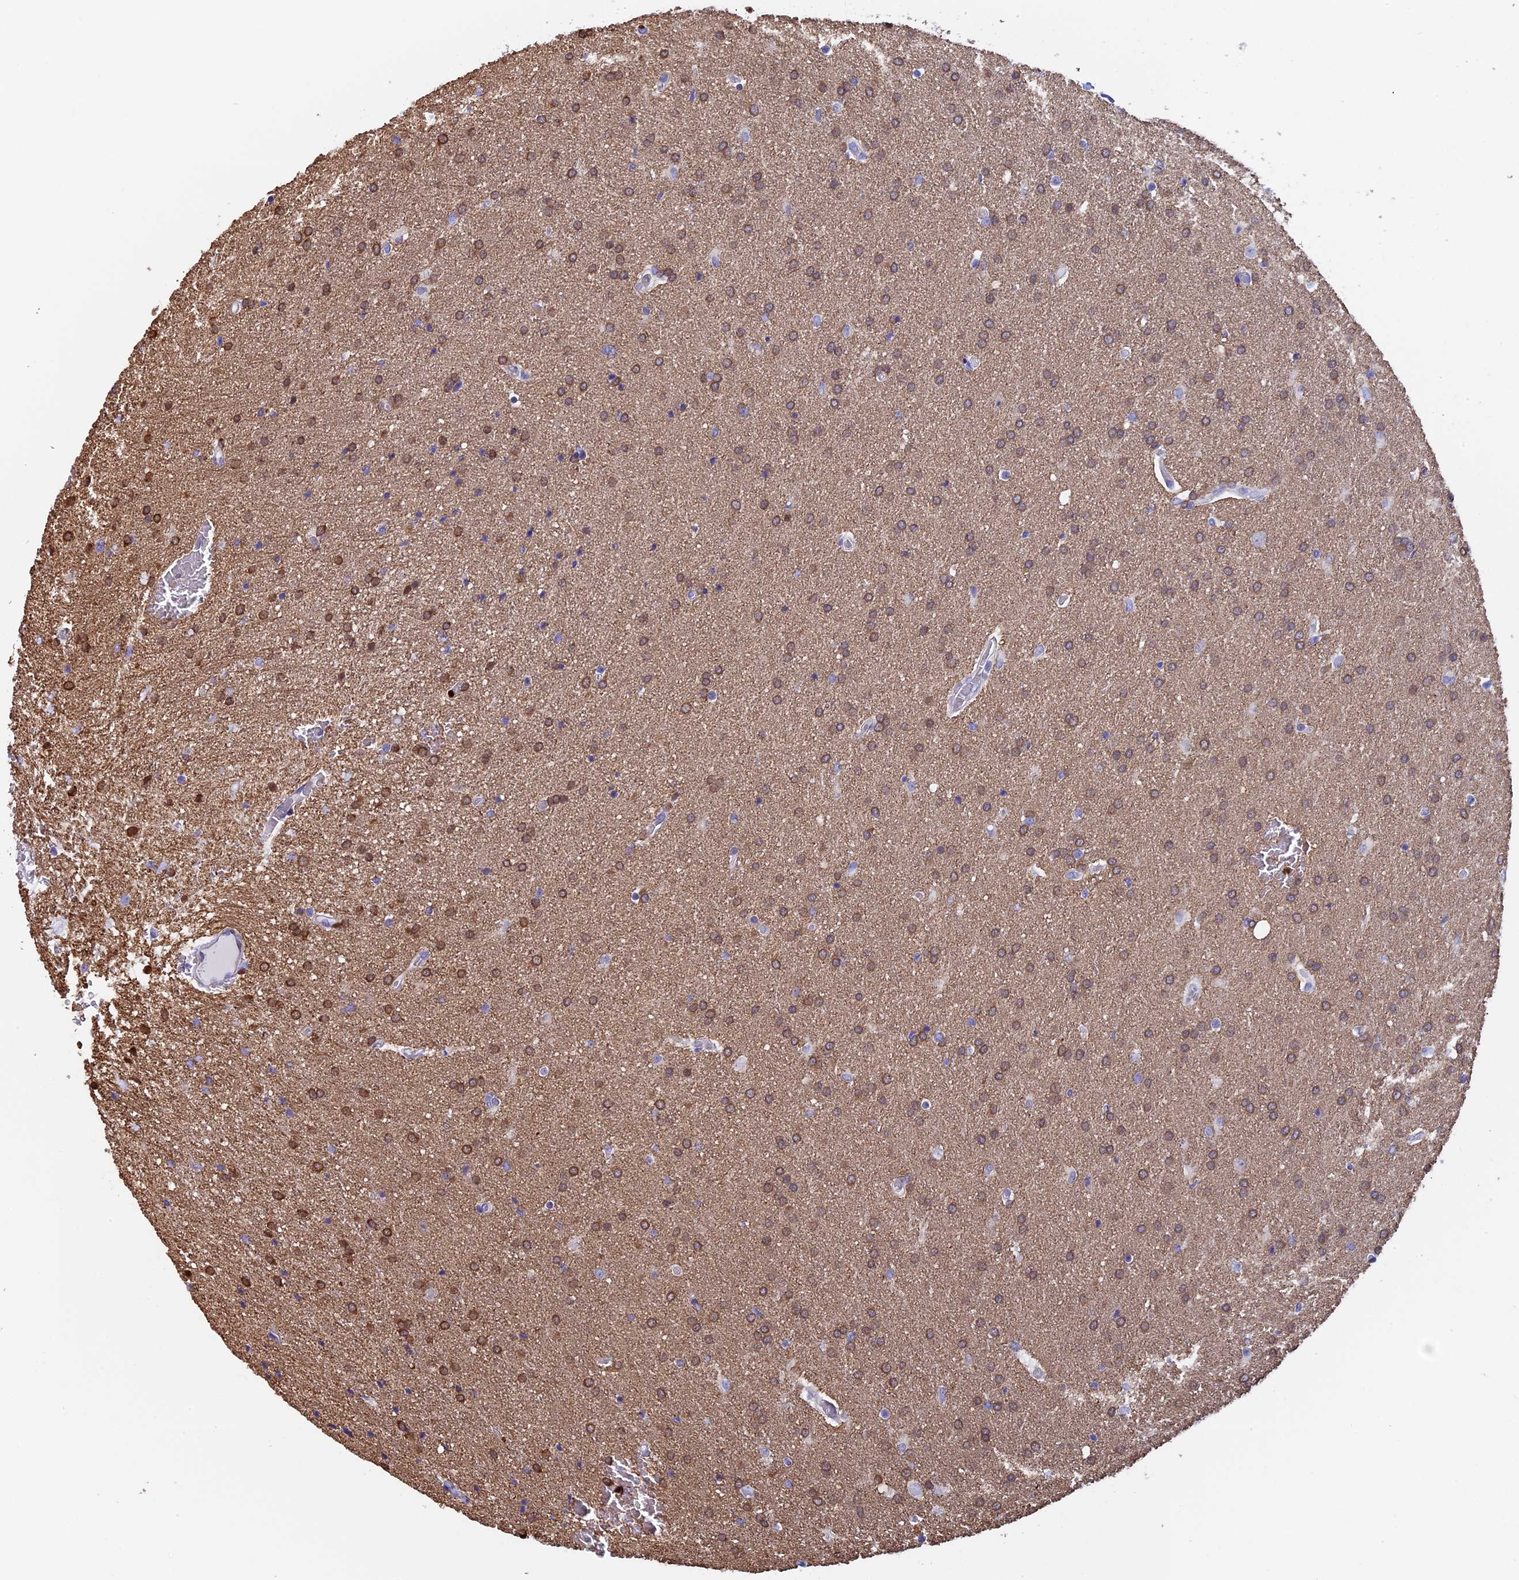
{"staining": {"intensity": "moderate", "quantity": ">75%", "location": "cytoplasmic/membranous"}, "tissue": "glioma", "cell_type": "Tumor cells", "image_type": "cancer", "snomed": [{"axis": "morphology", "description": "Glioma, malignant, Low grade"}, {"axis": "topography", "description": "Brain"}], "caption": "Malignant glioma (low-grade) was stained to show a protein in brown. There is medium levels of moderate cytoplasmic/membranous positivity in approximately >75% of tumor cells.", "gene": "SLC26A1", "patient": {"sex": "female", "age": 32}}